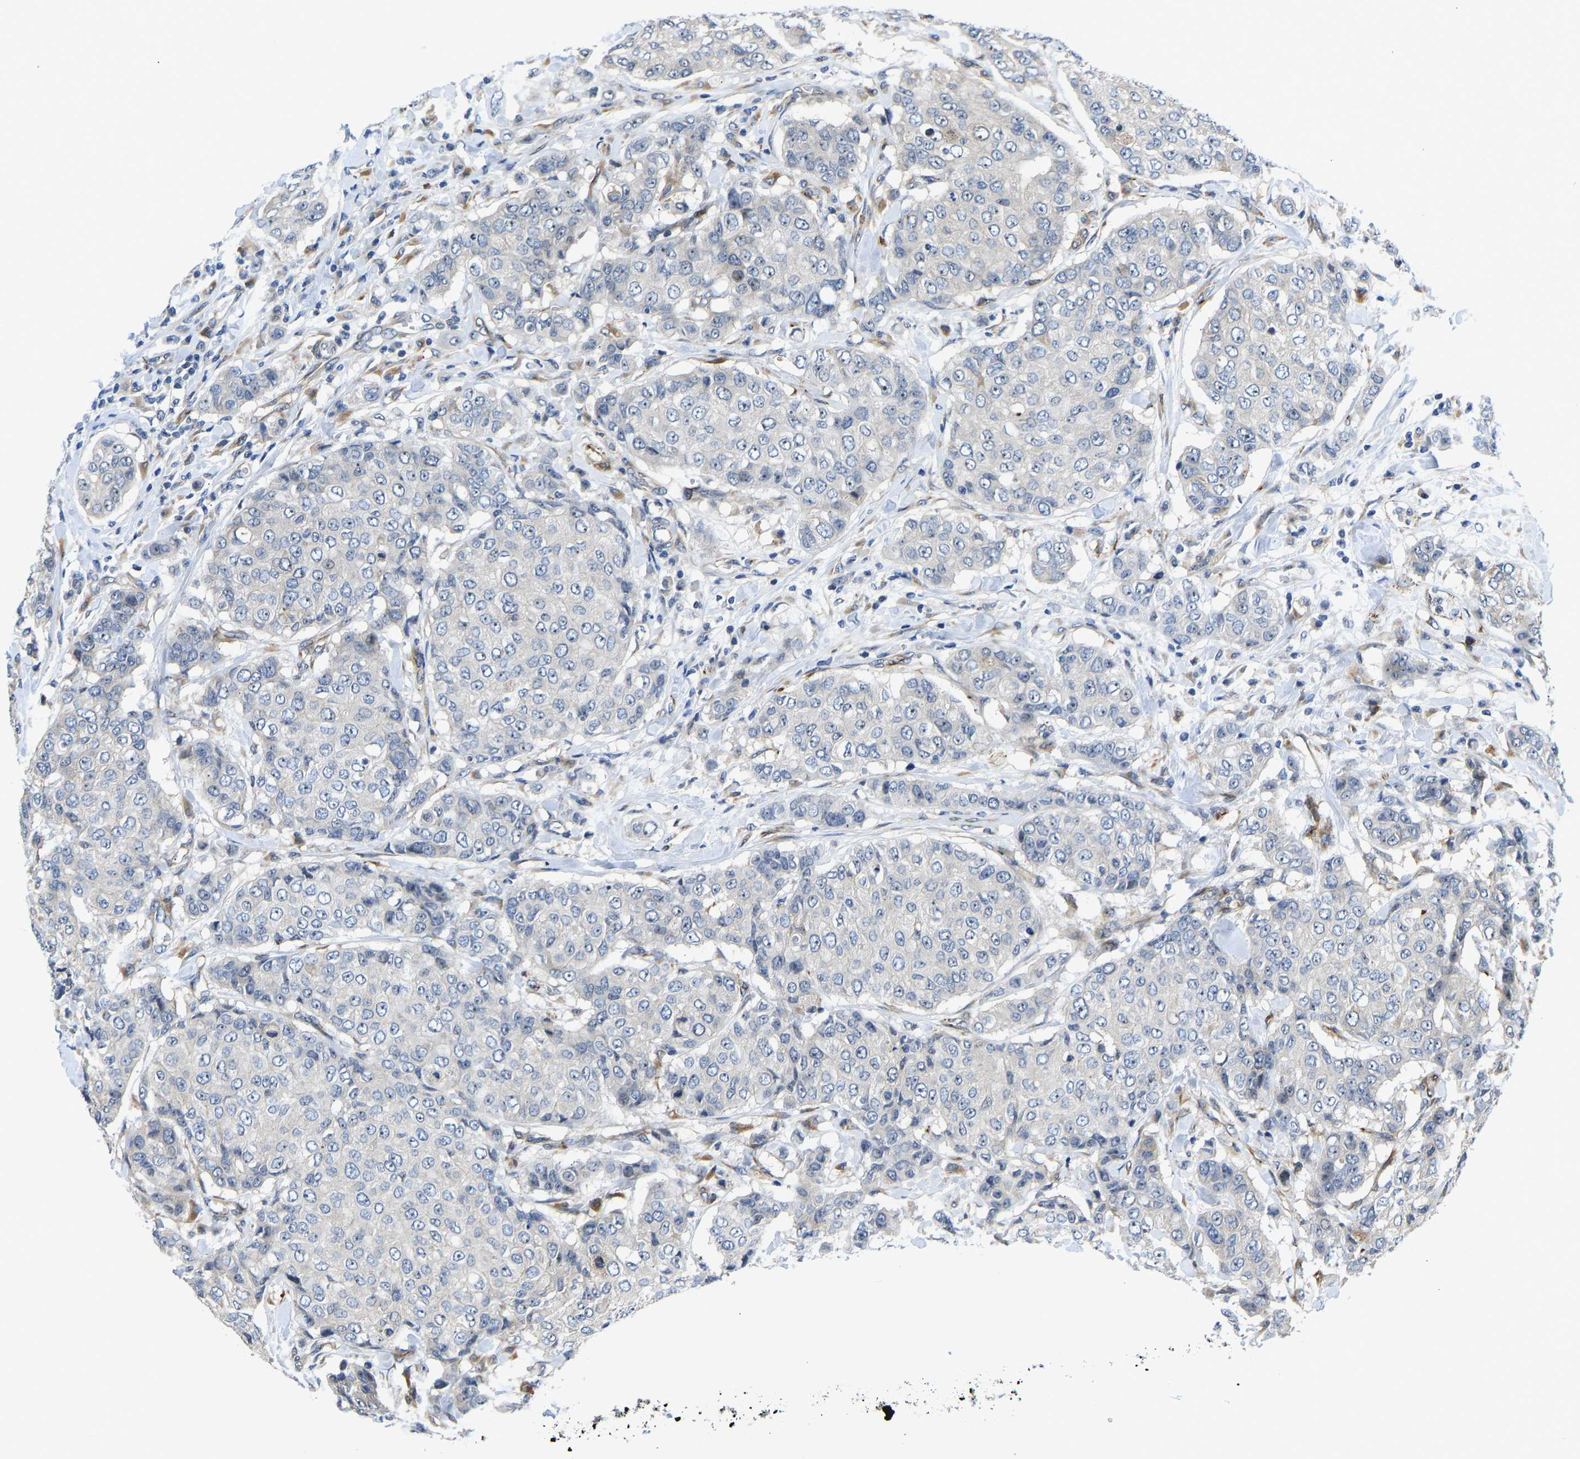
{"staining": {"intensity": "weak", "quantity": ">75%", "location": "nuclear"}, "tissue": "breast cancer", "cell_type": "Tumor cells", "image_type": "cancer", "snomed": [{"axis": "morphology", "description": "Duct carcinoma"}, {"axis": "topography", "description": "Breast"}], "caption": "Protein staining by immunohistochemistry displays weak nuclear staining in approximately >75% of tumor cells in breast intraductal carcinoma.", "gene": "RESF1", "patient": {"sex": "female", "age": 27}}